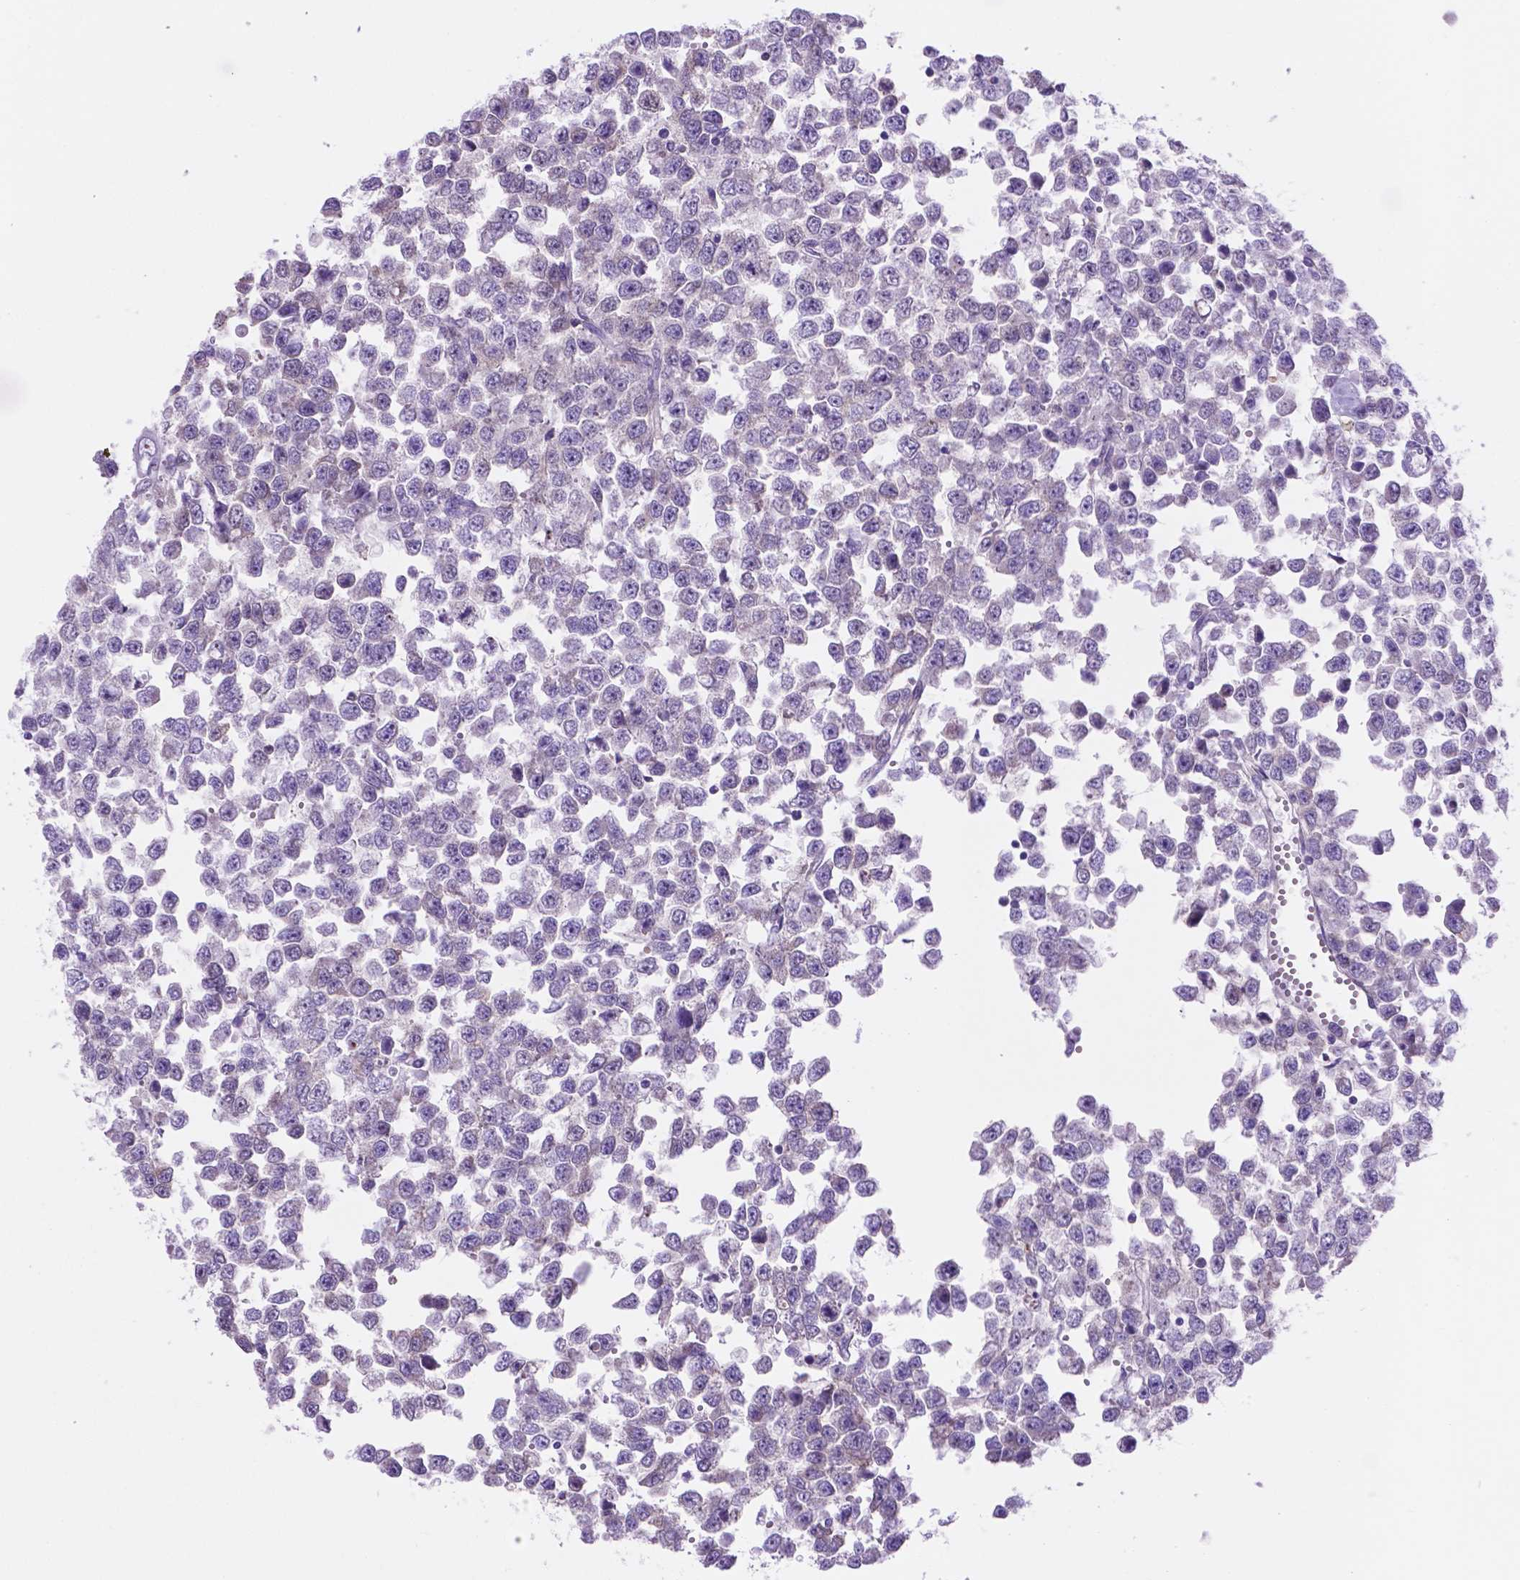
{"staining": {"intensity": "negative", "quantity": "none", "location": "none"}, "tissue": "testis cancer", "cell_type": "Tumor cells", "image_type": "cancer", "snomed": [{"axis": "morphology", "description": "Normal tissue, NOS"}, {"axis": "morphology", "description": "Seminoma, NOS"}, {"axis": "topography", "description": "Testis"}, {"axis": "topography", "description": "Epididymis"}], "caption": "Immunohistochemical staining of human seminoma (testis) demonstrates no significant expression in tumor cells.", "gene": "SPDYA", "patient": {"sex": "male", "age": 34}}